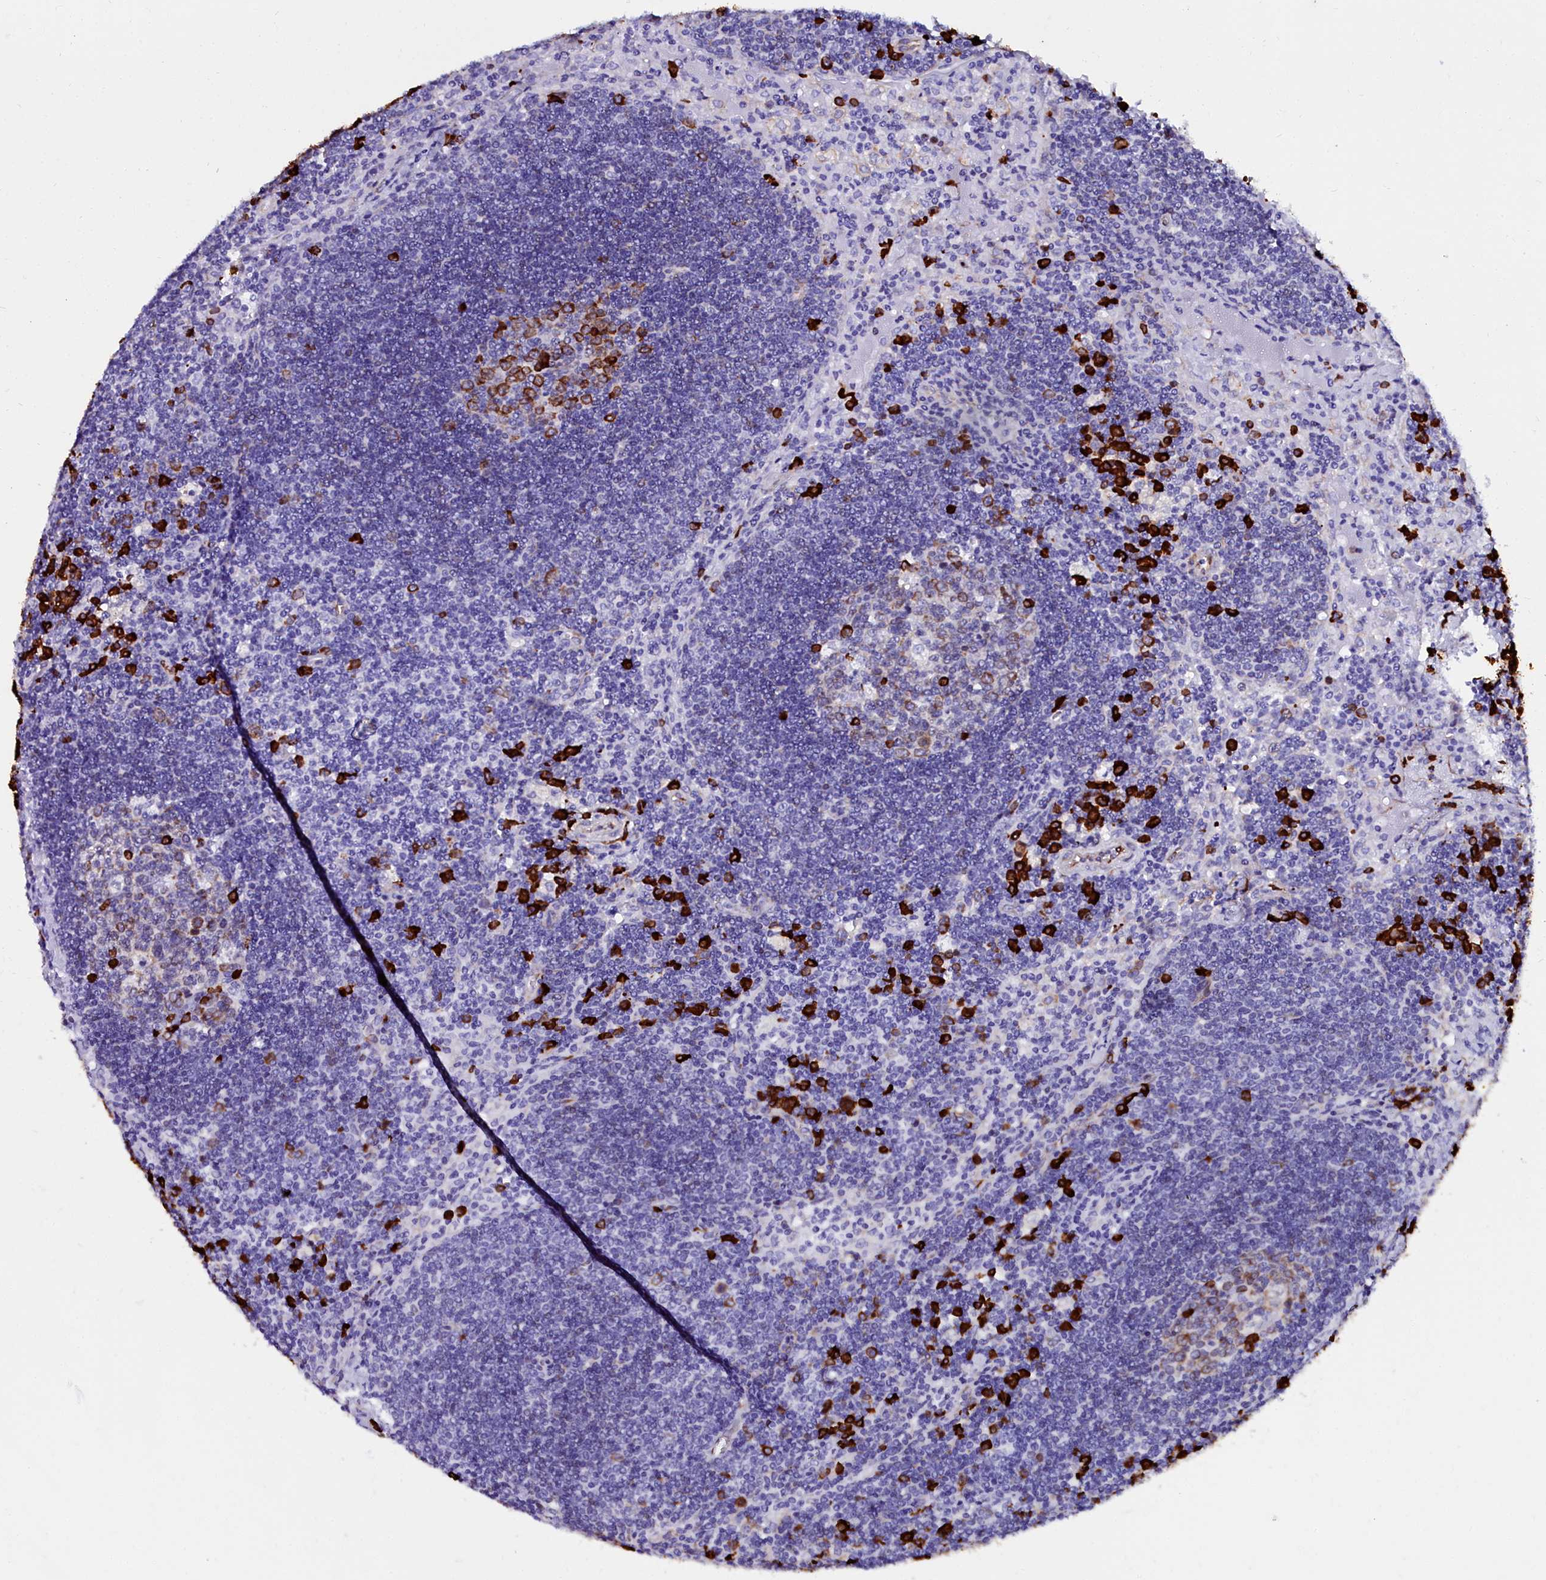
{"staining": {"intensity": "strong", "quantity": "<25%", "location": "cytoplasmic/membranous"}, "tissue": "lymph node", "cell_type": "Germinal center cells", "image_type": "normal", "snomed": [{"axis": "morphology", "description": "Normal tissue, NOS"}, {"axis": "topography", "description": "Lymph node"}], "caption": "Immunohistochemistry (IHC) (DAB) staining of normal lymph node displays strong cytoplasmic/membranous protein expression in about <25% of germinal center cells.", "gene": "TXNDC5", "patient": {"sex": "male", "age": 58}}